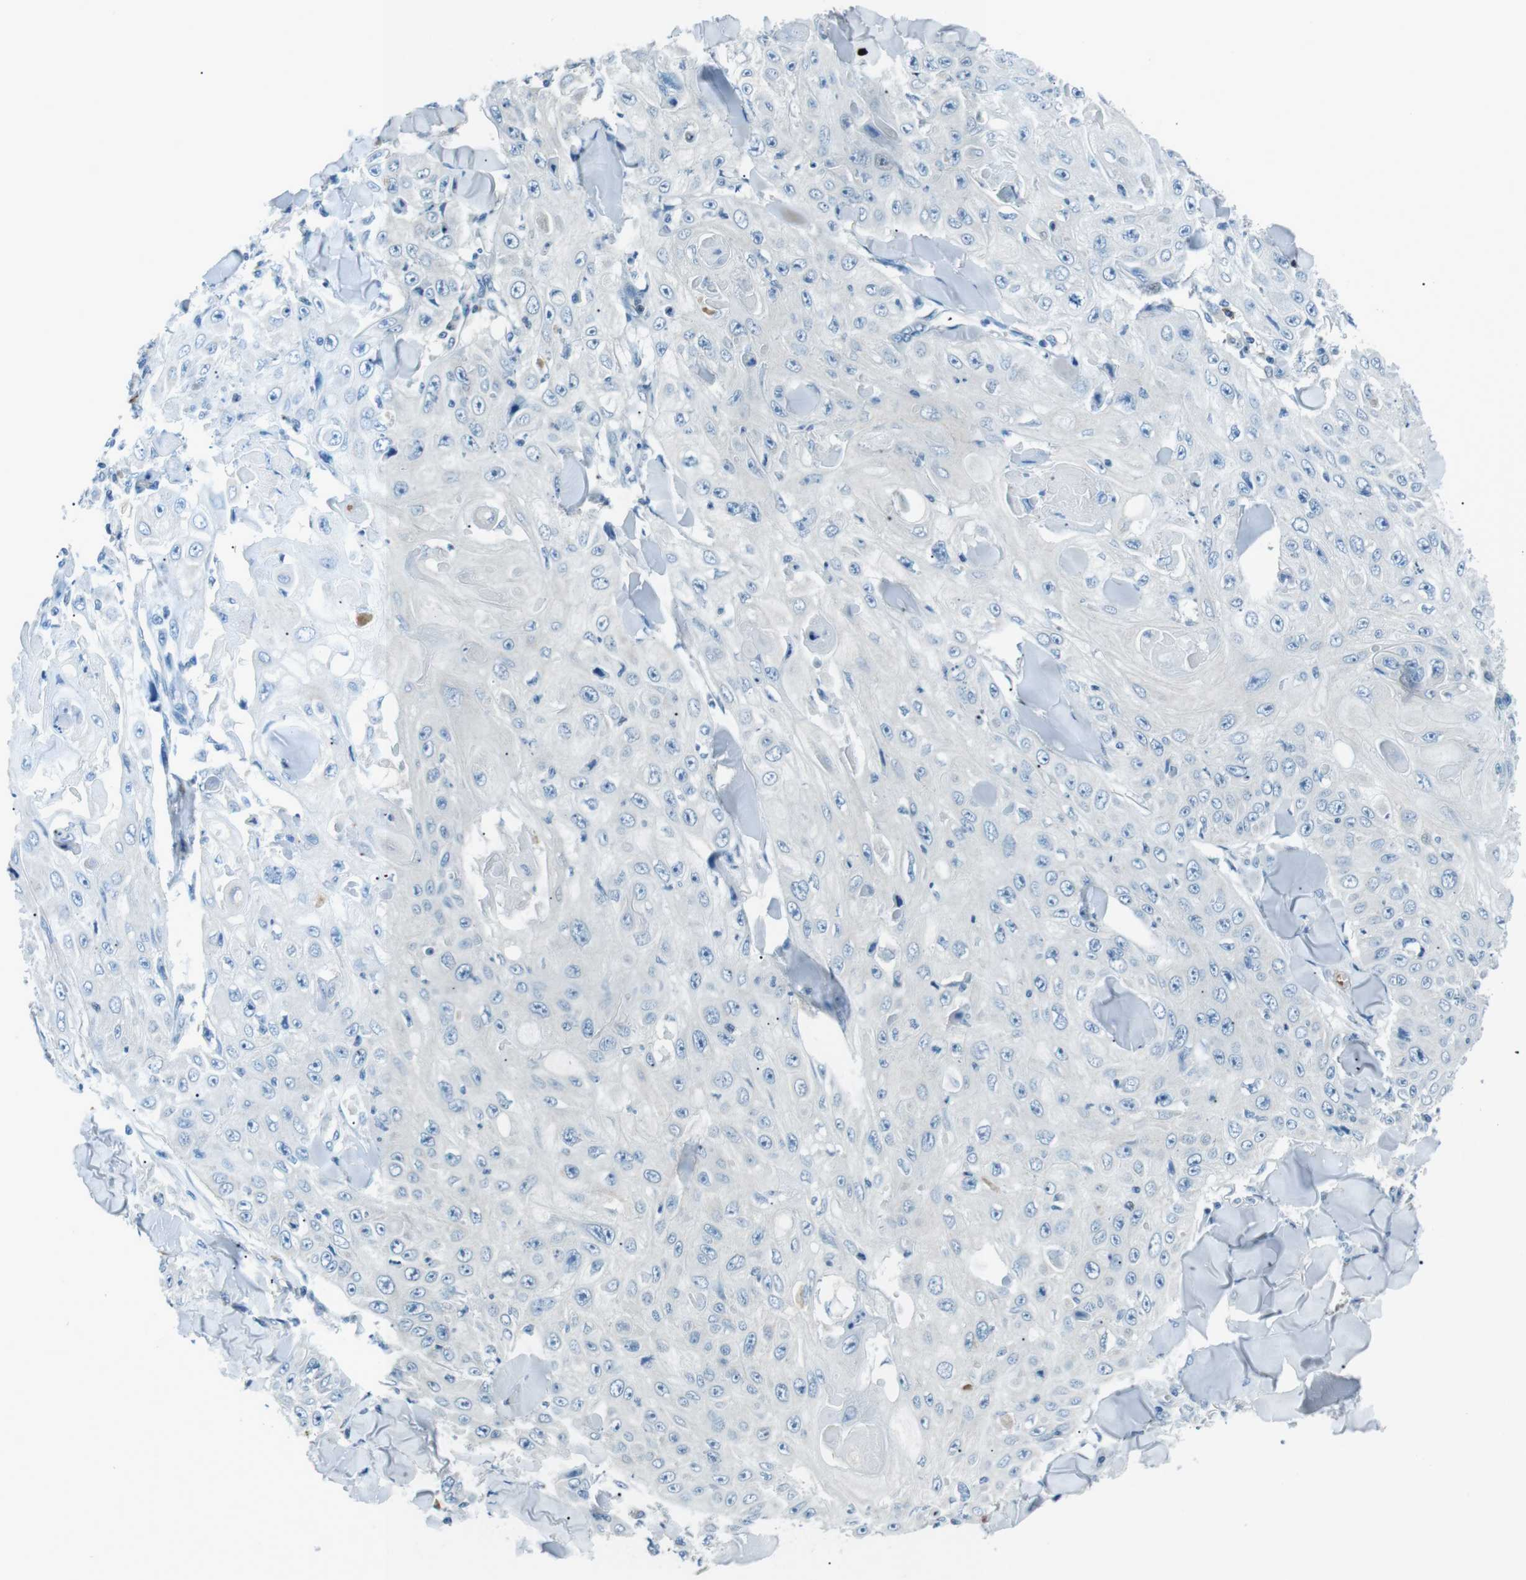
{"staining": {"intensity": "negative", "quantity": "none", "location": "none"}, "tissue": "skin cancer", "cell_type": "Tumor cells", "image_type": "cancer", "snomed": [{"axis": "morphology", "description": "Squamous cell carcinoma, NOS"}, {"axis": "topography", "description": "Skin"}], "caption": "The IHC photomicrograph has no significant positivity in tumor cells of skin squamous cell carcinoma tissue.", "gene": "ST6GAL1", "patient": {"sex": "male", "age": 86}}